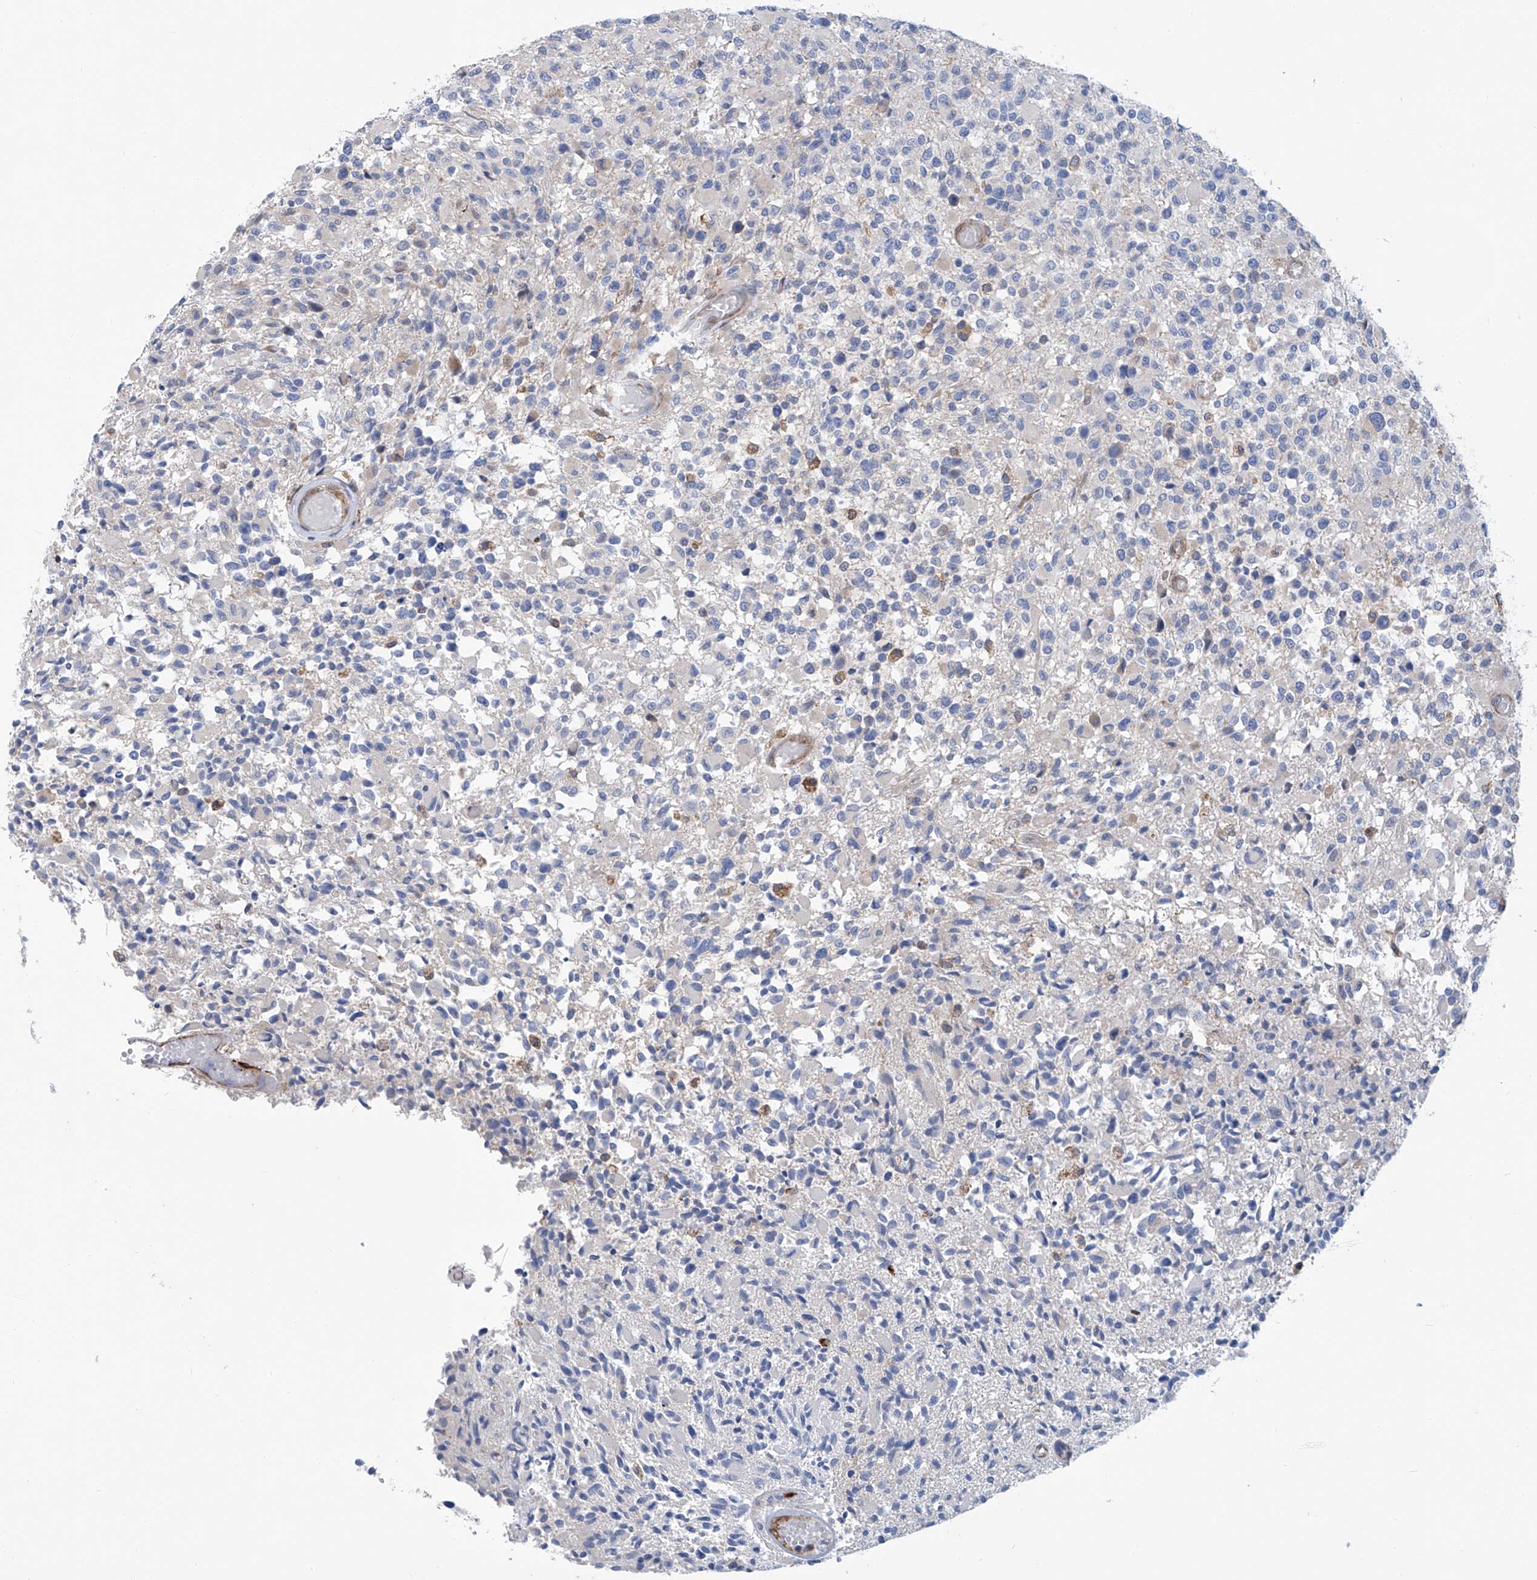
{"staining": {"intensity": "negative", "quantity": "none", "location": "none"}, "tissue": "glioma", "cell_type": "Tumor cells", "image_type": "cancer", "snomed": [{"axis": "morphology", "description": "Glioma, malignant, High grade"}, {"axis": "morphology", "description": "Glioblastoma, NOS"}, {"axis": "topography", "description": "Brain"}], "caption": "Human malignant glioma (high-grade) stained for a protein using IHC shows no staining in tumor cells.", "gene": "TNN", "patient": {"sex": "male", "age": 60}}